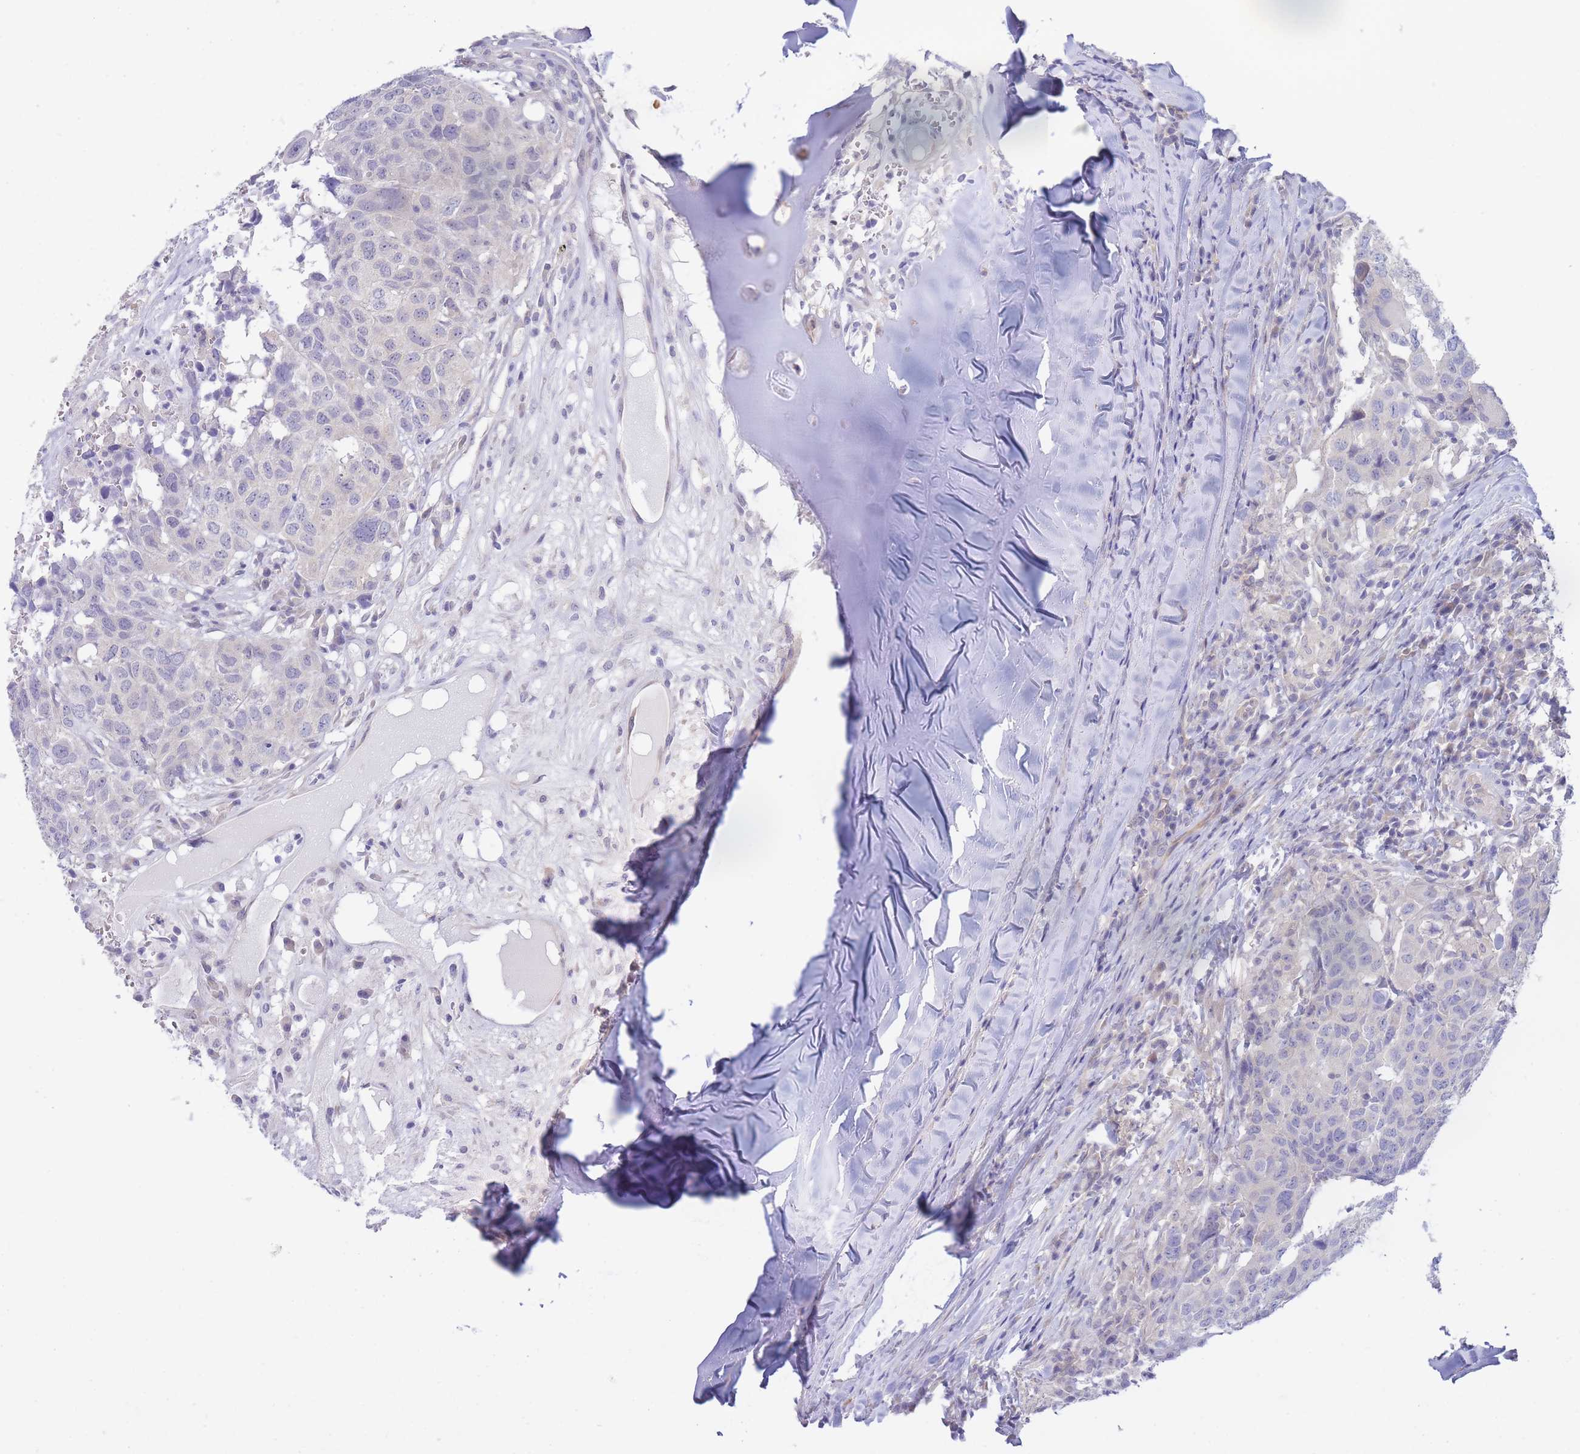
{"staining": {"intensity": "negative", "quantity": "none", "location": "none"}, "tissue": "head and neck cancer", "cell_type": "Tumor cells", "image_type": "cancer", "snomed": [{"axis": "morphology", "description": "Normal tissue, NOS"}, {"axis": "morphology", "description": "Squamous cell carcinoma, NOS"}, {"axis": "topography", "description": "Skeletal muscle"}, {"axis": "topography", "description": "Vascular tissue"}, {"axis": "topography", "description": "Peripheral nerve tissue"}, {"axis": "topography", "description": "Head-Neck"}], "caption": "This photomicrograph is of squamous cell carcinoma (head and neck) stained with IHC to label a protein in brown with the nuclei are counter-stained blue. There is no staining in tumor cells.", "gene": "SUGT1", "patient": {"sex": "male", "age": 66}}